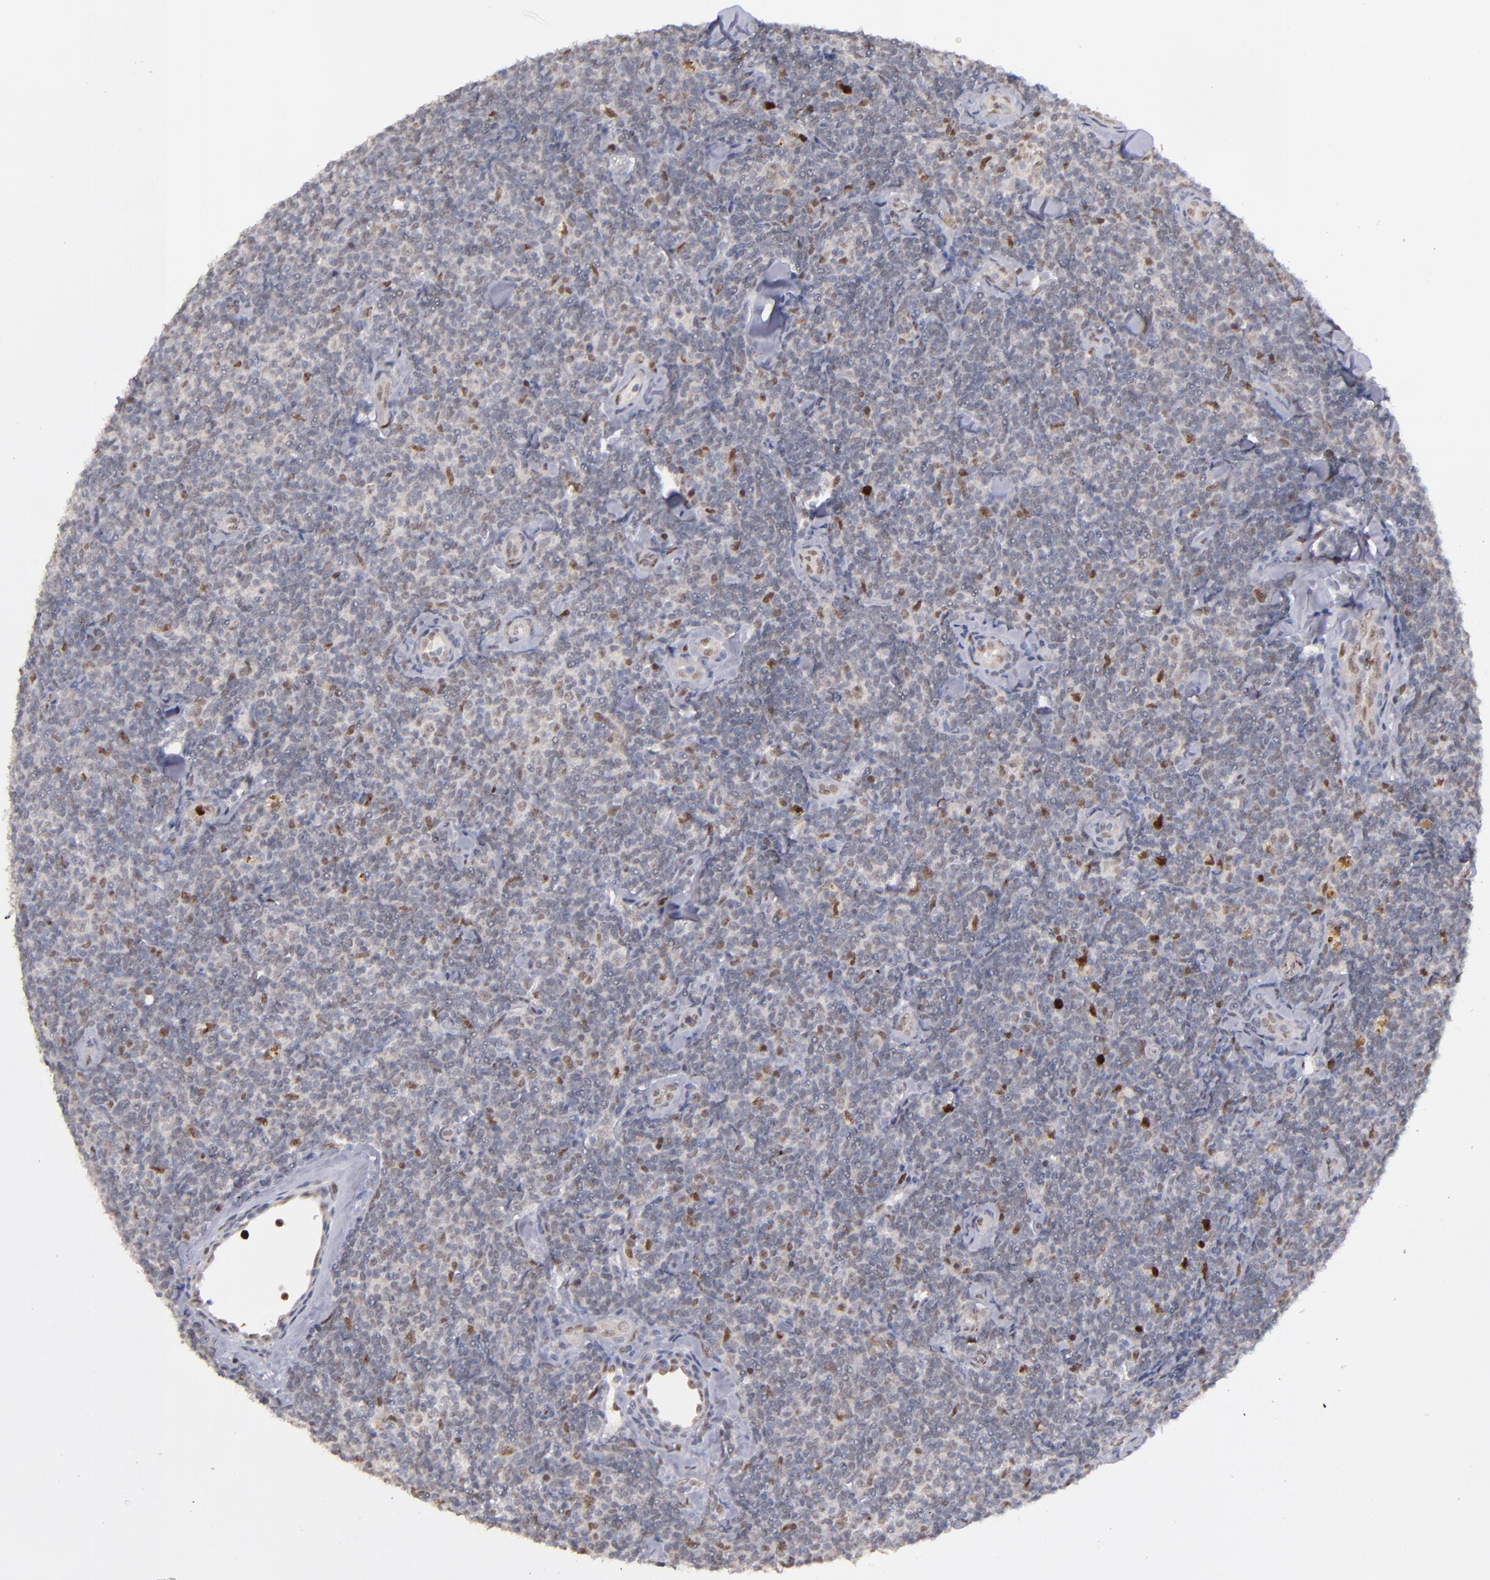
{"staining": {"intensity": "weak", "quantity": "<25%", "location": "cytoplasmic/membranous,nuclear"}, "tissue": "lymphoma", "cell_type": "Tumor cells", "image_type": "cancer", "snomed": [{"axis": "morphology", "description": "Malignant lymphoma, non-Hodgkin's type, Low grade"}, {"axis": "topography", "description": "Lymph node"}], "caption": "The photomicrograph exhibits no significant positivity in tumor cells of low-grade malignant lymphoma, non-Hodgkin's type.", "gene": "RREB1", "patient": {"sex": "female", "age": 56}}